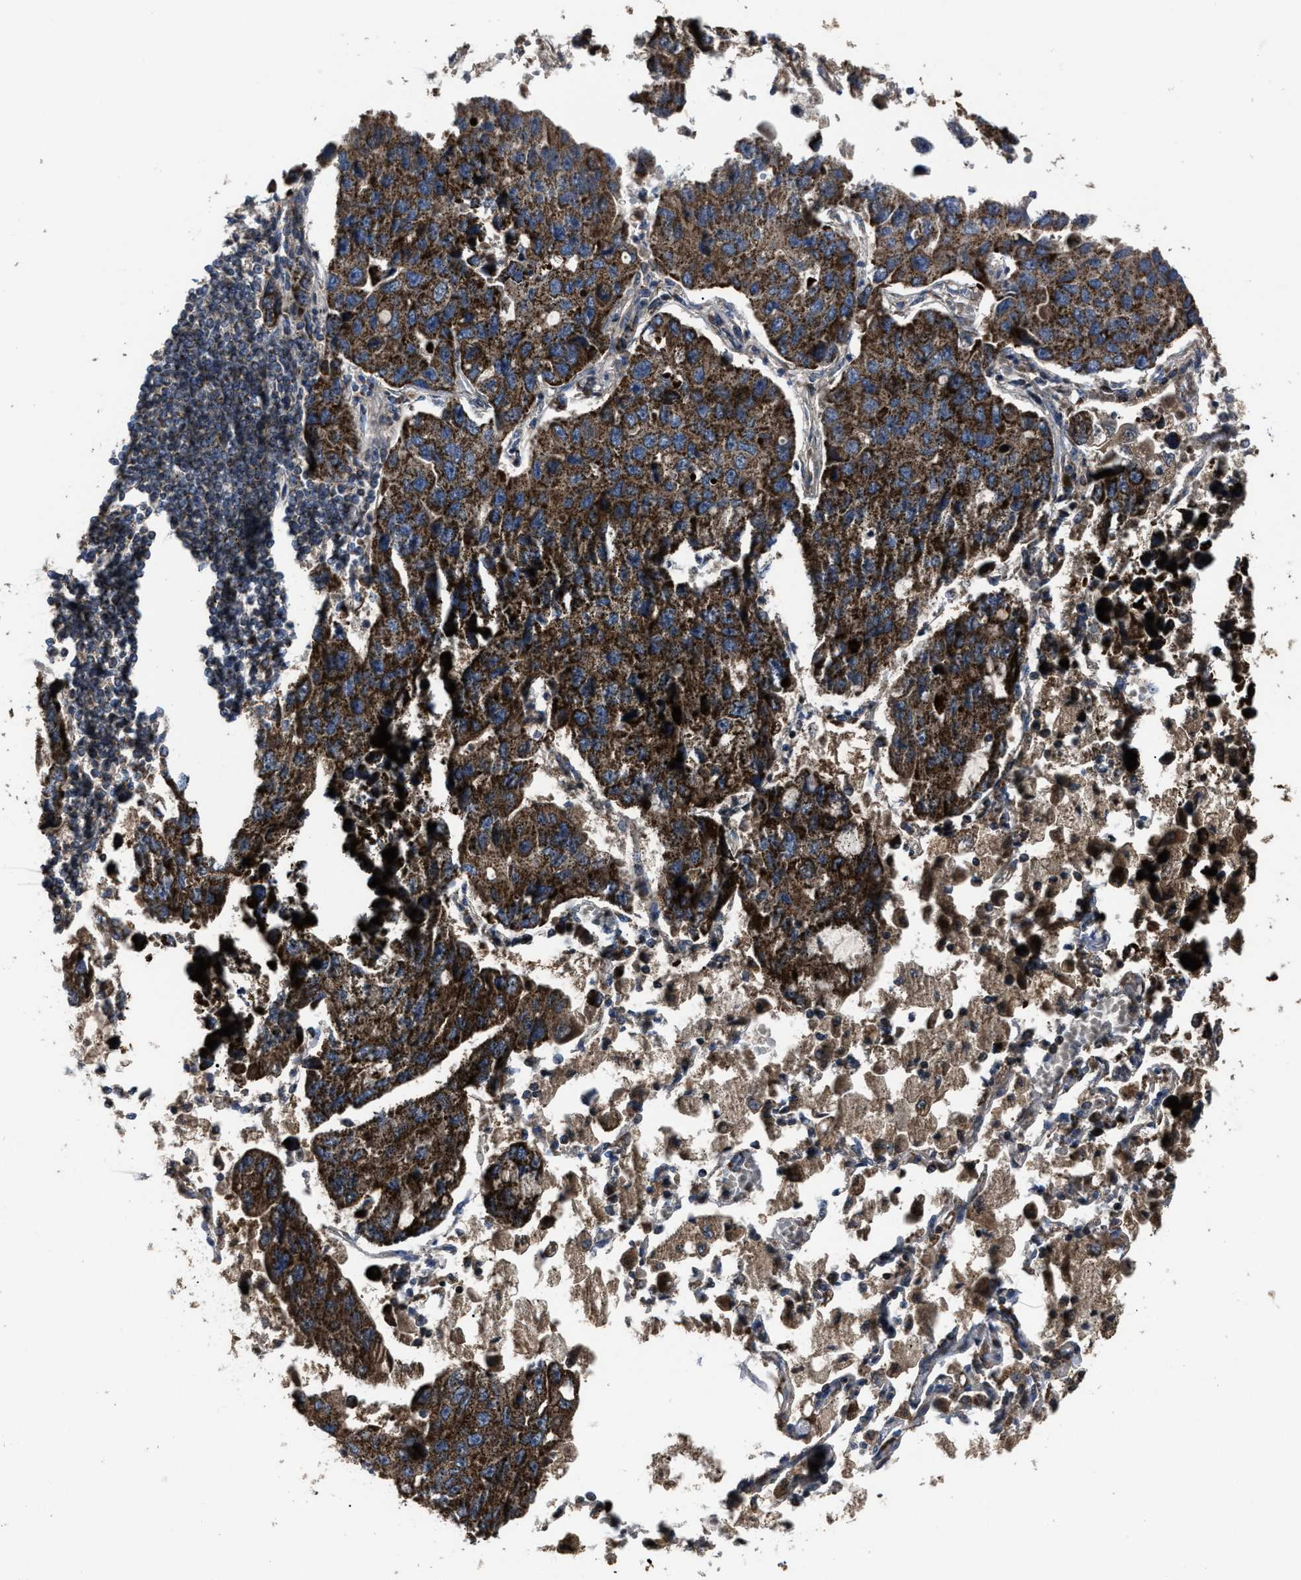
{"staining": {"intensity": "strong", "quantity": ">75%", "location": "cytoplasmic/membranous"}, "tissue": "lung cancer", "cell_type": "Tumor cells", "image_type": "cancer", "snomed": [{"axis": "morphology", "description": "Adenocarcinoma, NOS"}, {"axis": "topography", "description": "Lung"}], "caption": "Protein analysis of lung adenocarcinoma tissue reveals strong cytoplasmic/membranous positivity in about >75% of tumor cells.", "gene": "PASK", "patient": {"sex": "male", "age": 64}}